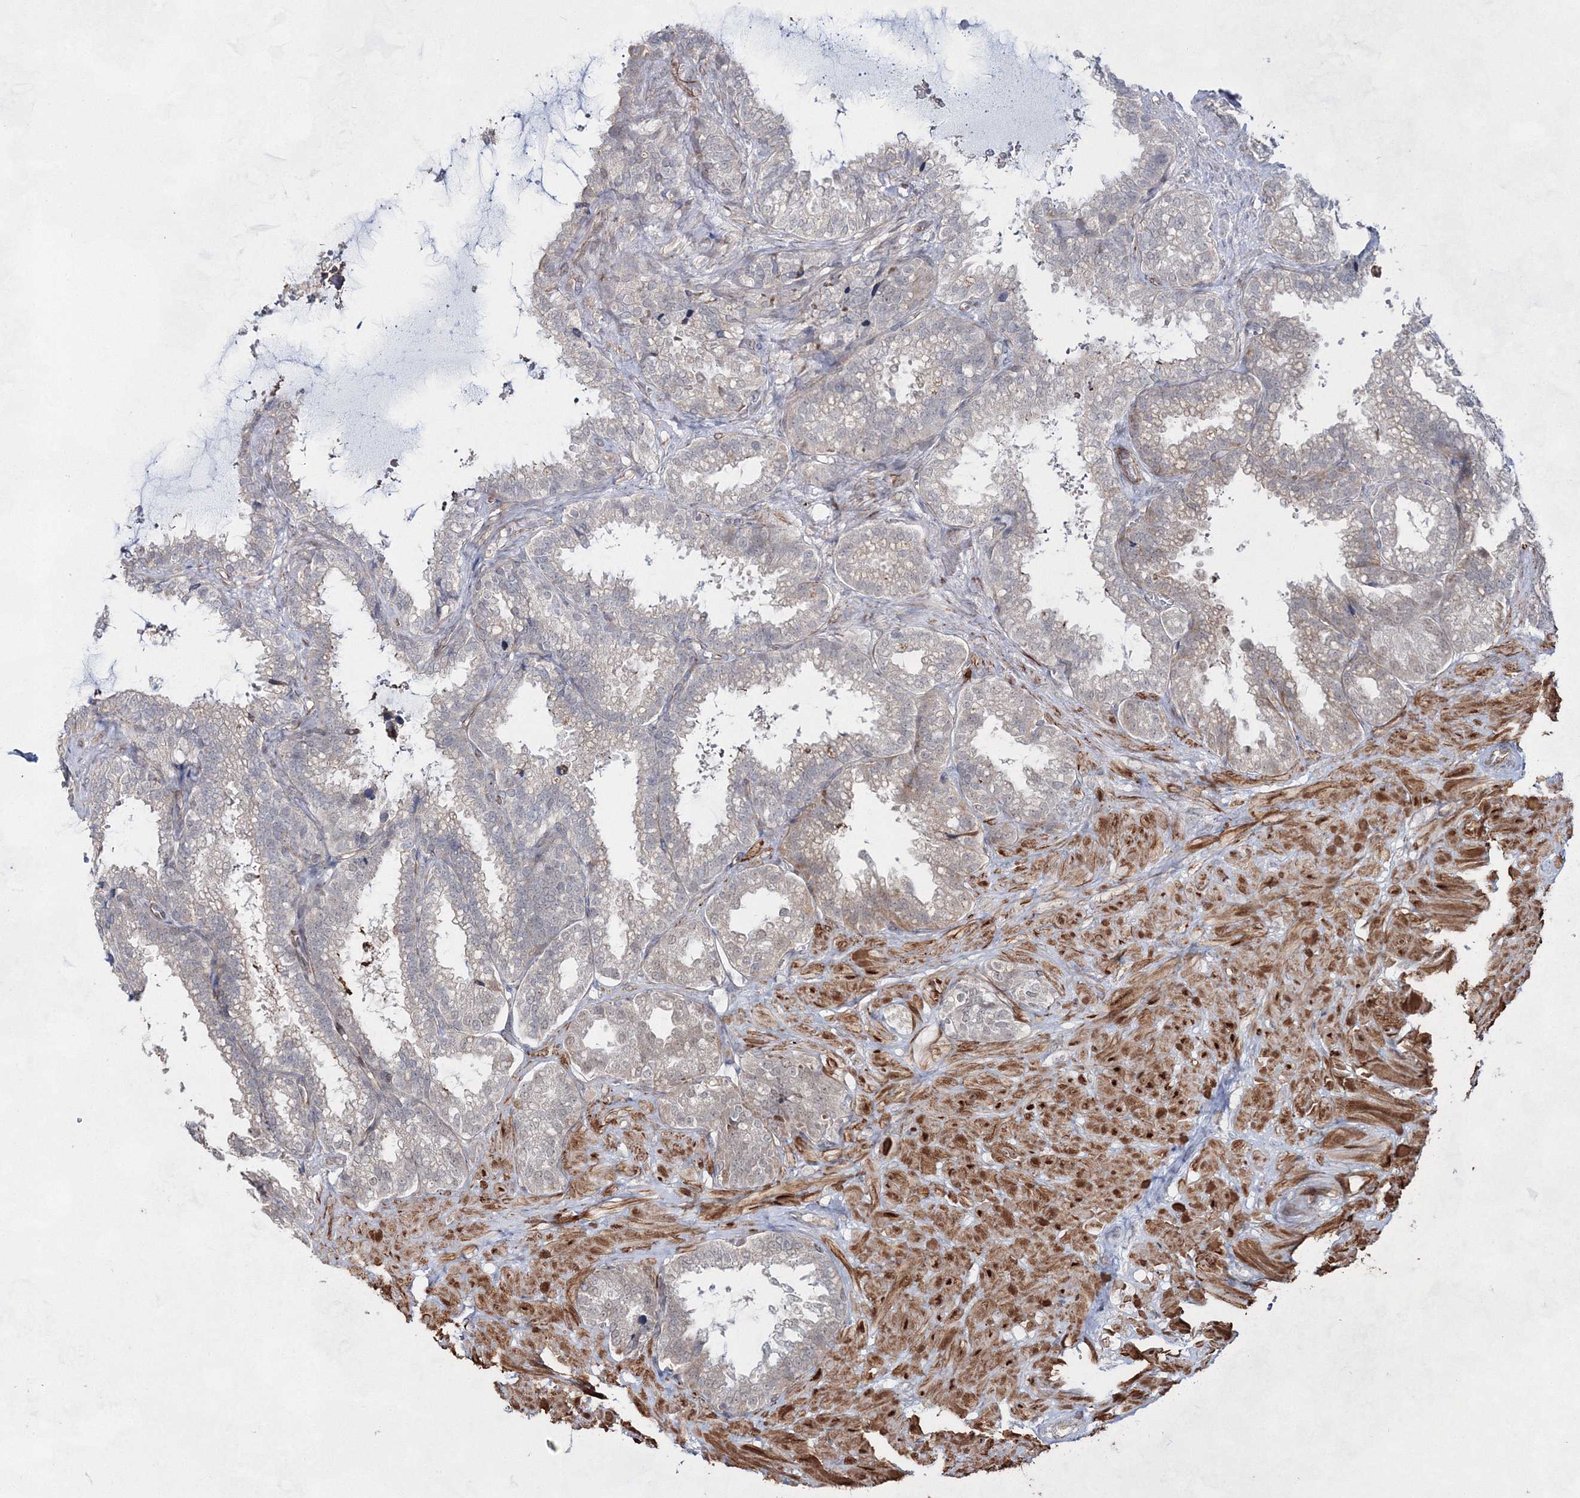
{"staining": {"intensity": "weak", "quantity": "<25%", "location": "cytoplasmic/membranous"}, "tissue": "seminal vesicle", "cell_type": "Glandular cells", "image_type": "normal", "snomed": [{"axis": "morphology", "description": "Normal tissue, NOS"}, {"axis": "topography", "description": "Seminal veicle"}], "caption": "Immunohistochemistry photomicrograph of unremarkable human seminal vesicle stained for a protein (brown), which demonstrates no positivity in glandular cells.", "gene": "SNIP1", "patient": {"sex": "male", "age": 46}}